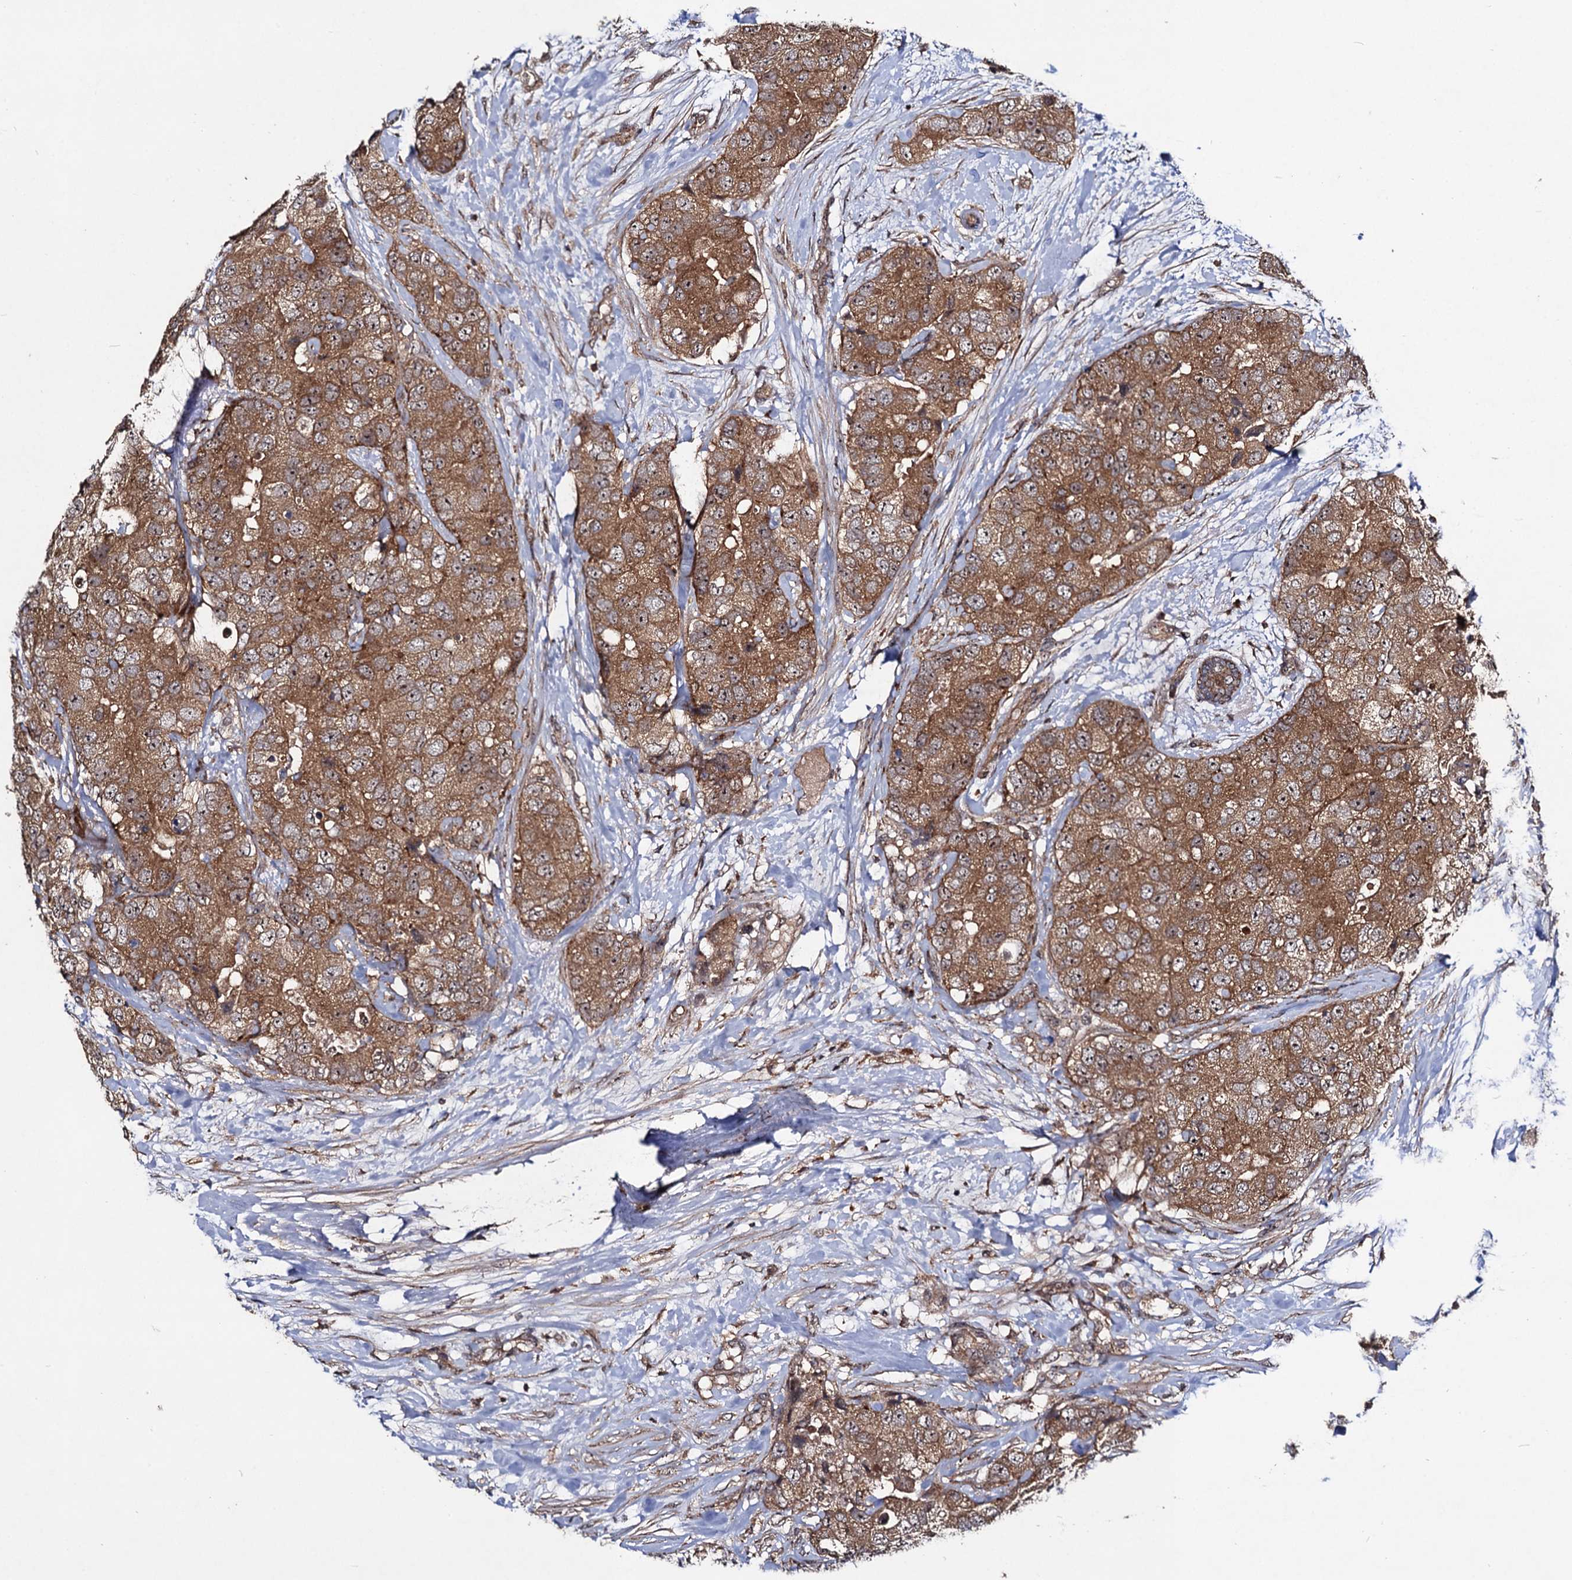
{"staining": {"intensity": "moderate", "quantity": ">75%", "location": "cytoplasmic/membranous"}, "tissue": "breast cancer", "cell_type": "Tumor cells", "image_type": "cancer", "snomed": [{"axis": "morphology", "description": "Duct carcinoma"}, {"axis": "topography", "description": "Breast"}], "caption": "This is an image of immunohistochemistry staining of breast cancer, which shows moderate expression in the cytoplasmic/membranous of tumor cells.", "gene": "KXD1", "patient": {"sex": "female", "age": 62}}